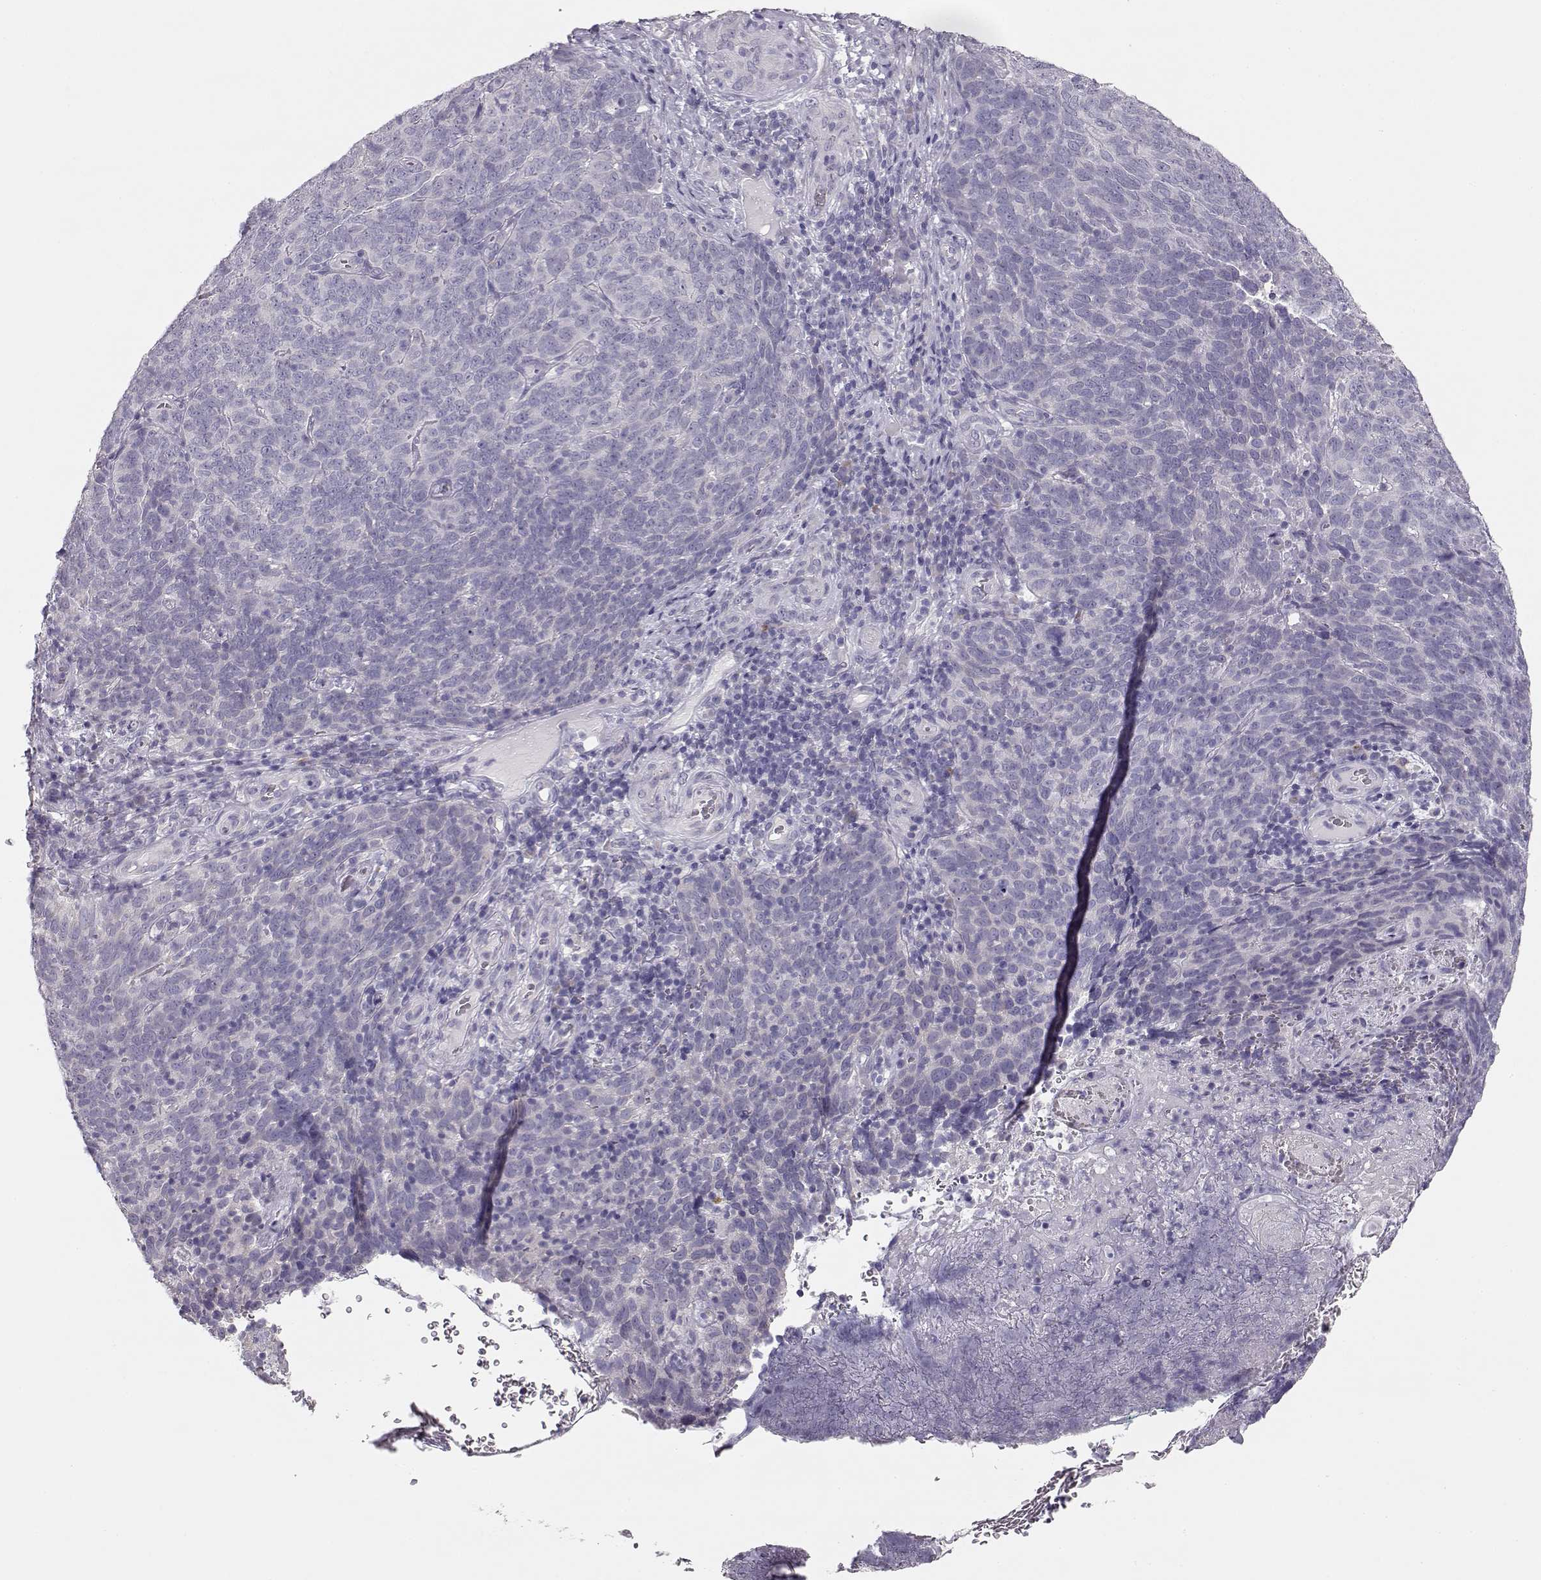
{"staining": {"intensity": "negative", "quantity": "none", "location": "none"}, "tissue": "skin cancer", "cell_type": "Tumor cells", "image_type": "cancer", "snomed": [{"axis": "morphology", "description": "Squamous cell carcinoma, NOS"}, {"axis": "topography", "description": "Skin"}, {"axis": "topography", "description": "Anal"}], "caption": "This is an immunohistochemistry micrograph of skin cancer (squamous cell carcinoma). There is no staining in tumor cells.", "gene": "GLIPR1L2", "patient": {"sex": "female", "age": 51}}